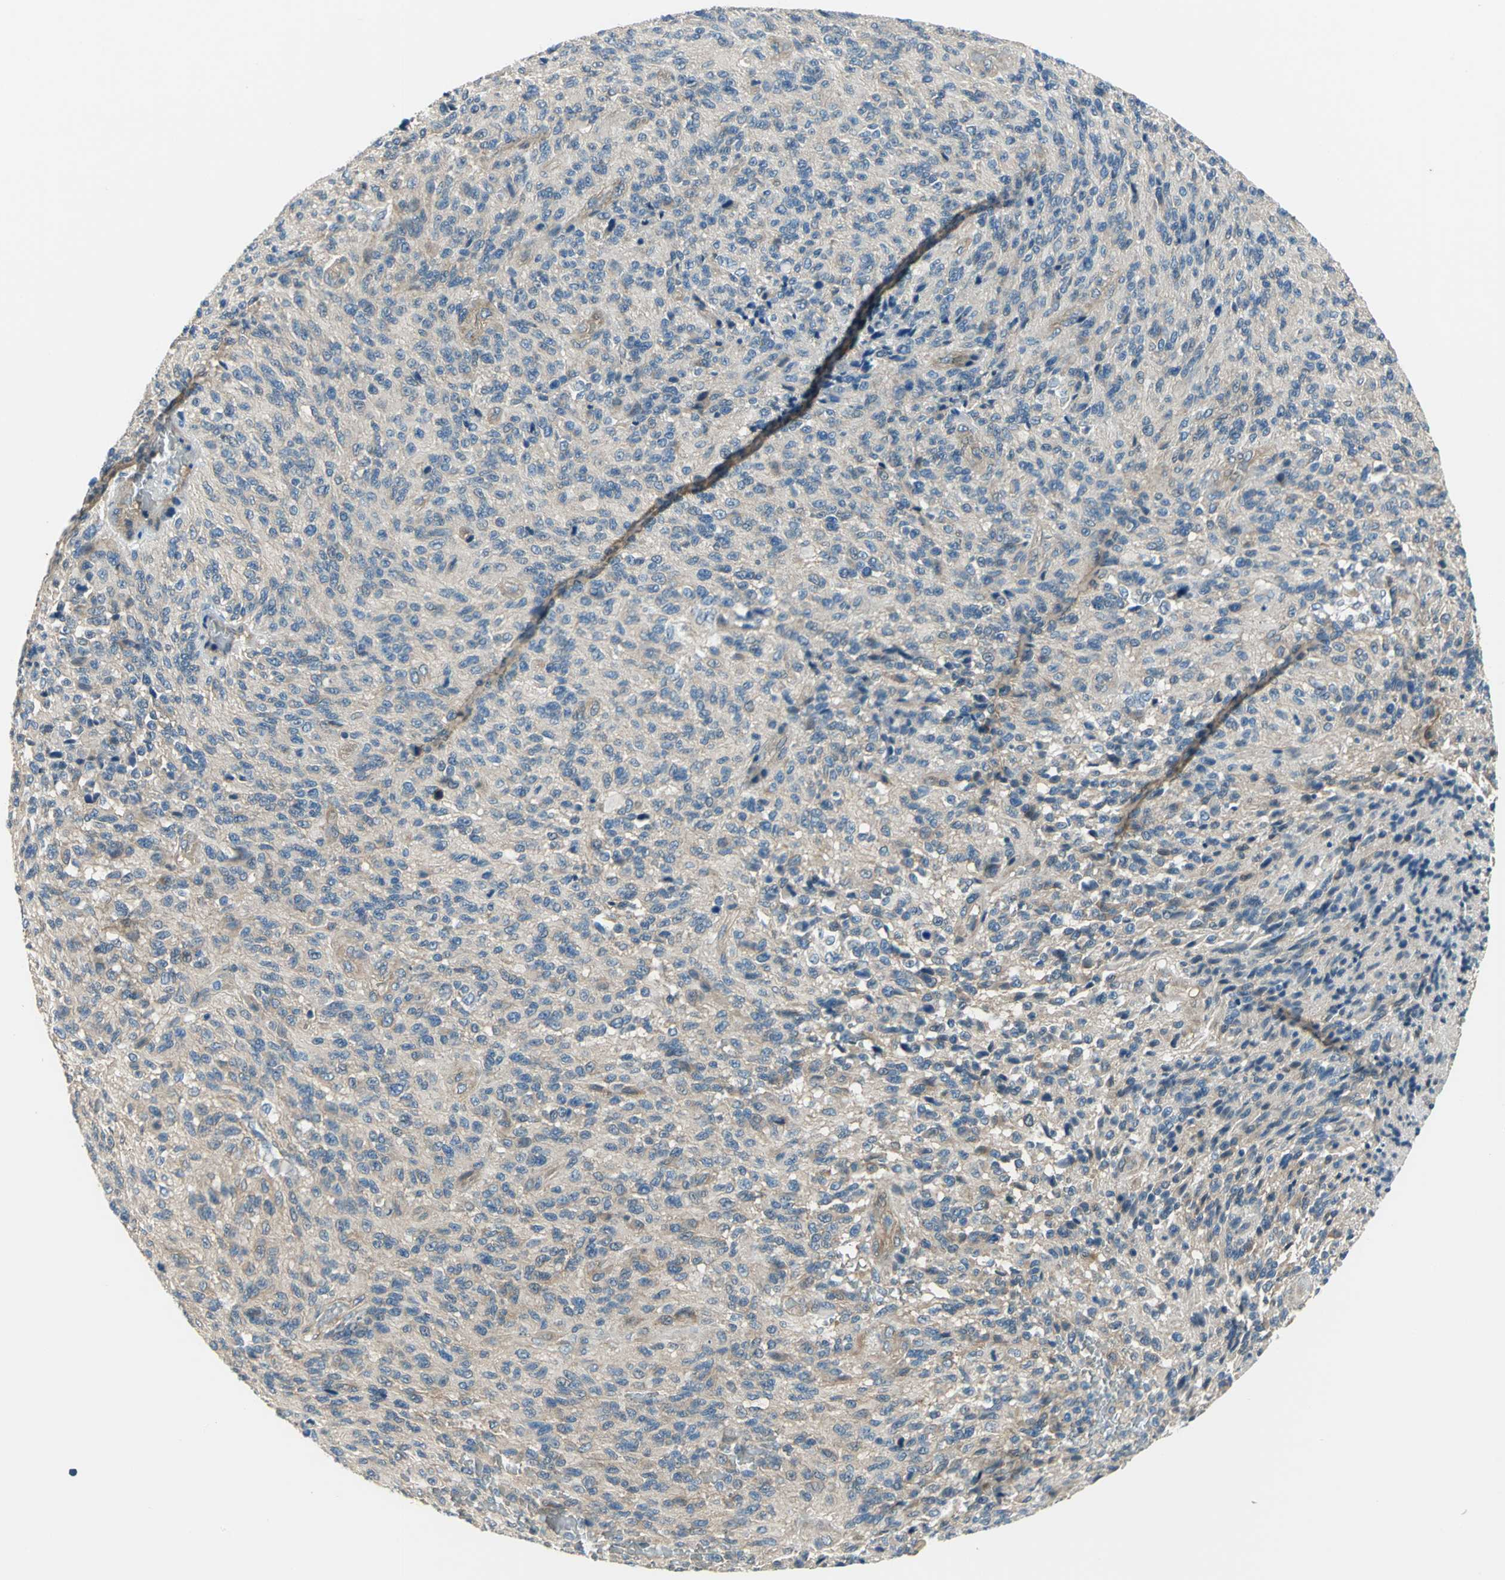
{"staining": {"intensity": "weak", "quantity": "25%-75%", "location": "cytoplasmic/membranous"}, "tissue": "glioma", "cell_type": "Tumor cells", "image_type": "cancer", "snomed": [{"axis": "morphology", "description": "Normal tissue, NOS"}, {"axis": "morphology", "description": "Glioma, malignant, High grade"}, {"axis": "topography", "description": "Cerebral cortex"}], "caption": "Glioma stained with DAB (3,3'-diaminobenzidine) IHC demonstrates low levels of weak cytoplasmic/membranous expression in approximately 25%-75% of tumor cells.", "gene": "CDC42EP1", "patient": {"sex": "male", "age": 56}}